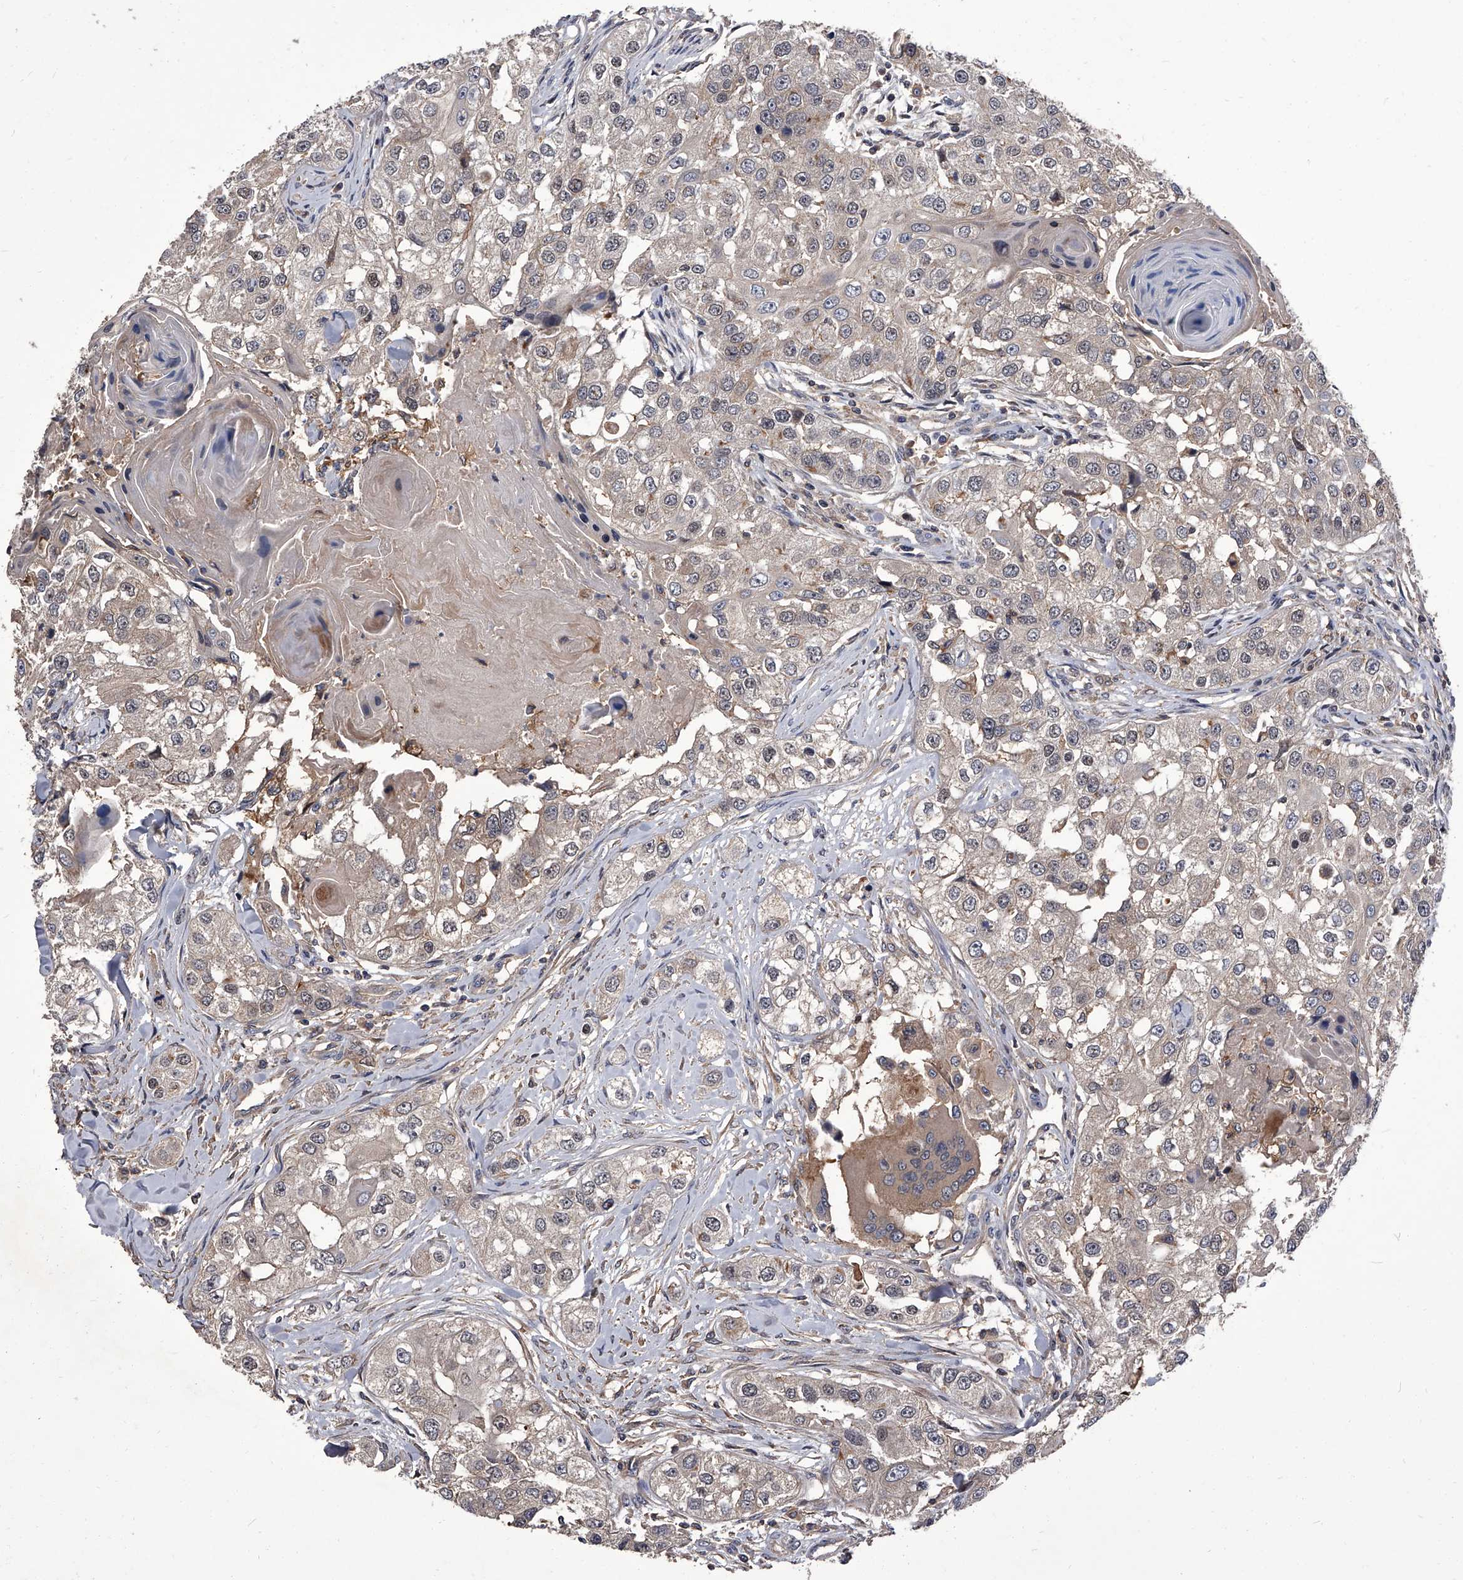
{"staining": {"intensity": "moderate", "quantity": "<25%", "location": "cytoplasmic/membranous"}, "tissue": "head and neck cancer", "cell_type": "Tumor cells", "image_type": "cancer", "snomed": [{"axis": "morphology", "description": "Normal tissue, NOS"}, {"axis": "morphology", "description": "Squamous cell carcinoma, NOS"}, {"axis": "topography", "description": "Skeletal muscle"}, {"axis": "topography", "description": "Head-Neck"}], "caption": "DAB (3,3'-diaminobenzidine) immunohistochemical staining of head and neck cancer reveals moderate cytoplasmic/membranous protein expression in about <25% of tumor cells.", "gene": "STK36", "patient": {"sex": "male", "age": 51}}